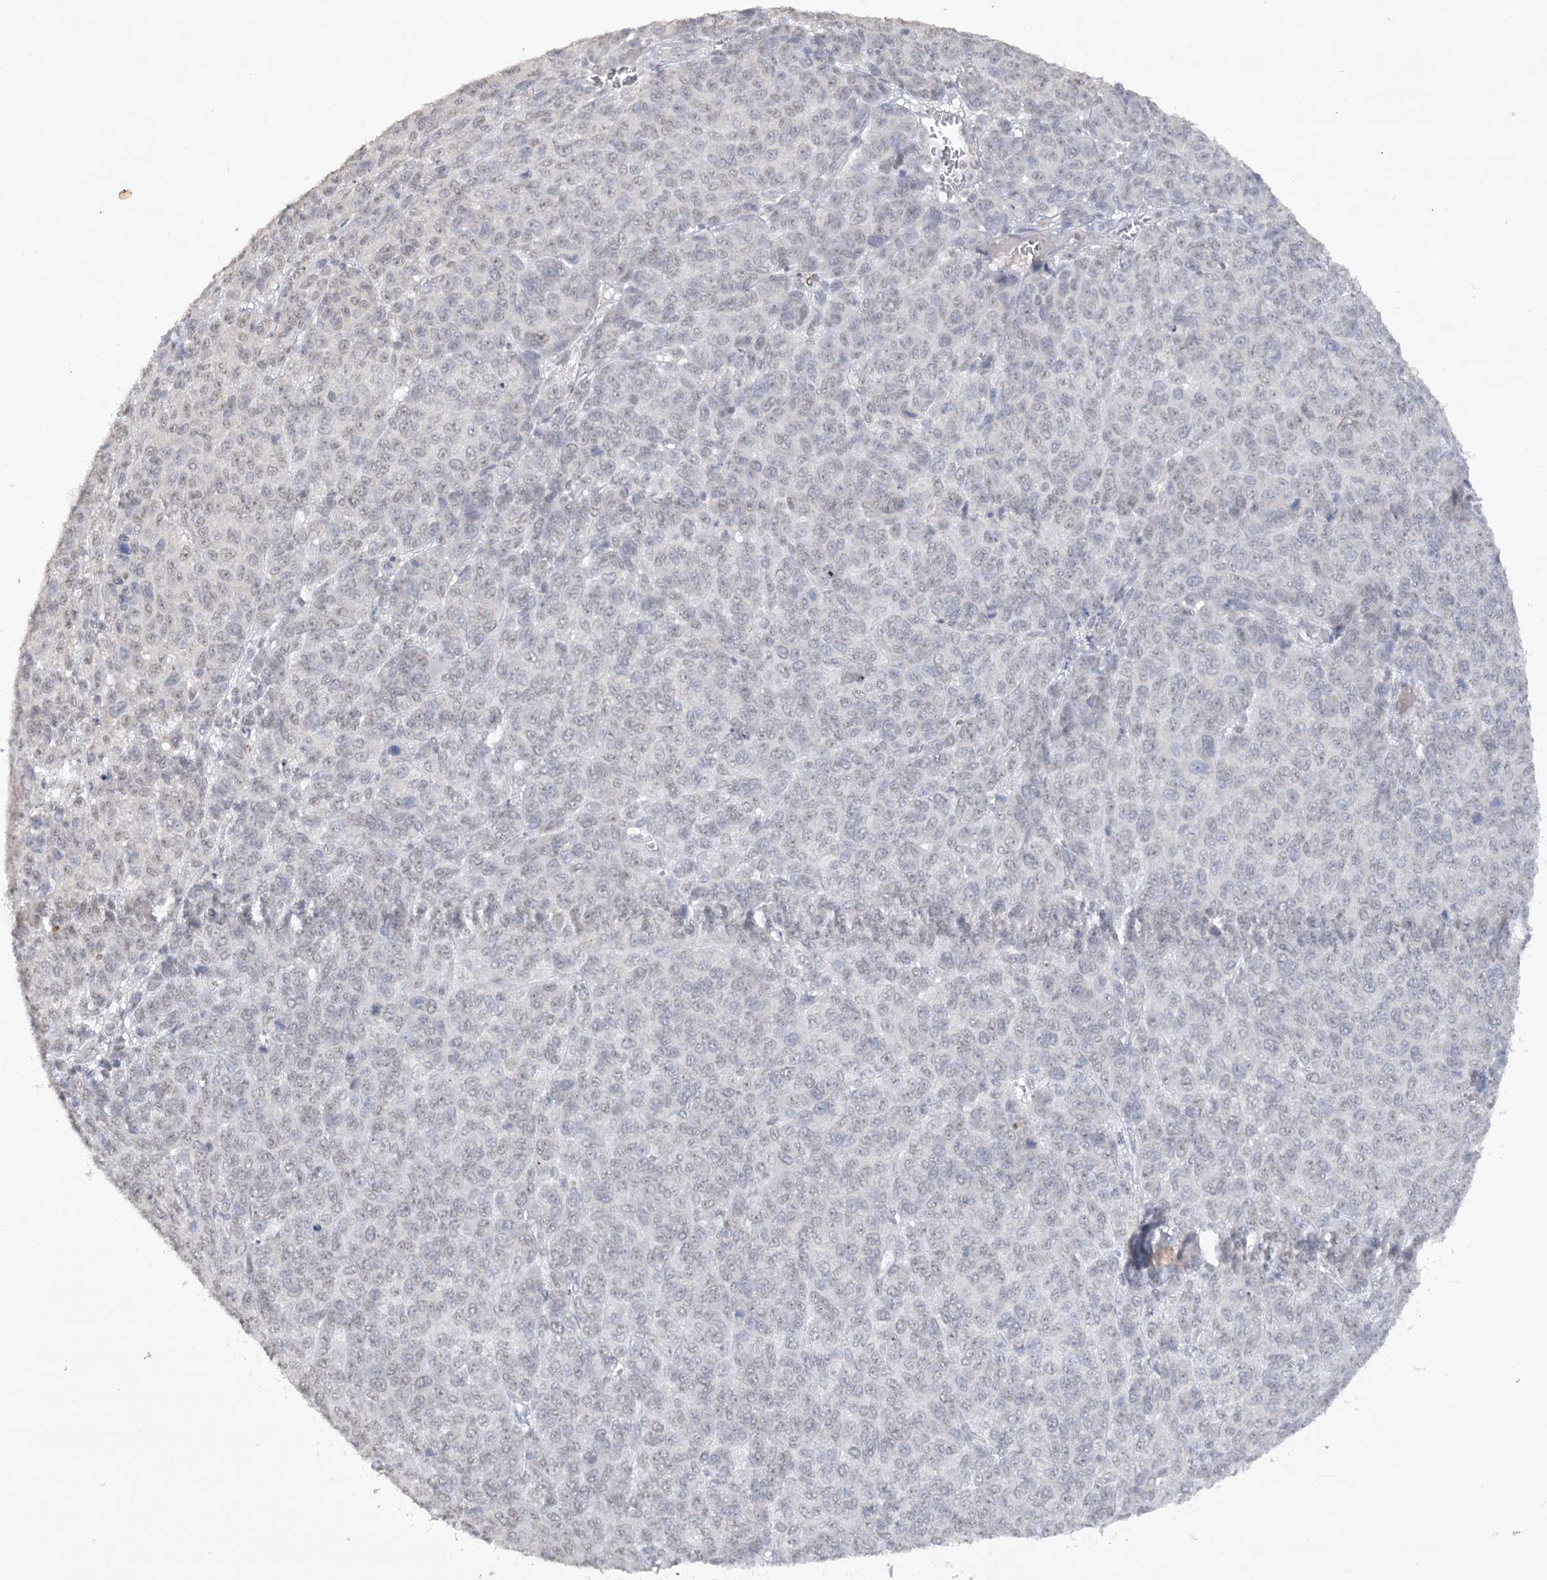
{"staining": {"intensity": "negative", "quantity": "none", "location": "none"}, "tissue": "melanoma", "cell_type": "Tumor cells", "image_type": "cancer", "snomed": [{"axis": "morphology", "description": "Malignant melanoma, NOS"}, {"axis": "topography", "description": "Skin"}], "caption": "An IHC histopathology image of malignant melanoma is shown. There is no staining in tumor cells of malignant melanoma. The staining is performed using DAB (3,3'-diaminobenzidine) brown chromogen with nuclei counter-stained in using hematoxylin.", "gene": "TRAF3IP1", "patient": {"sex": "male", "age": 49}}